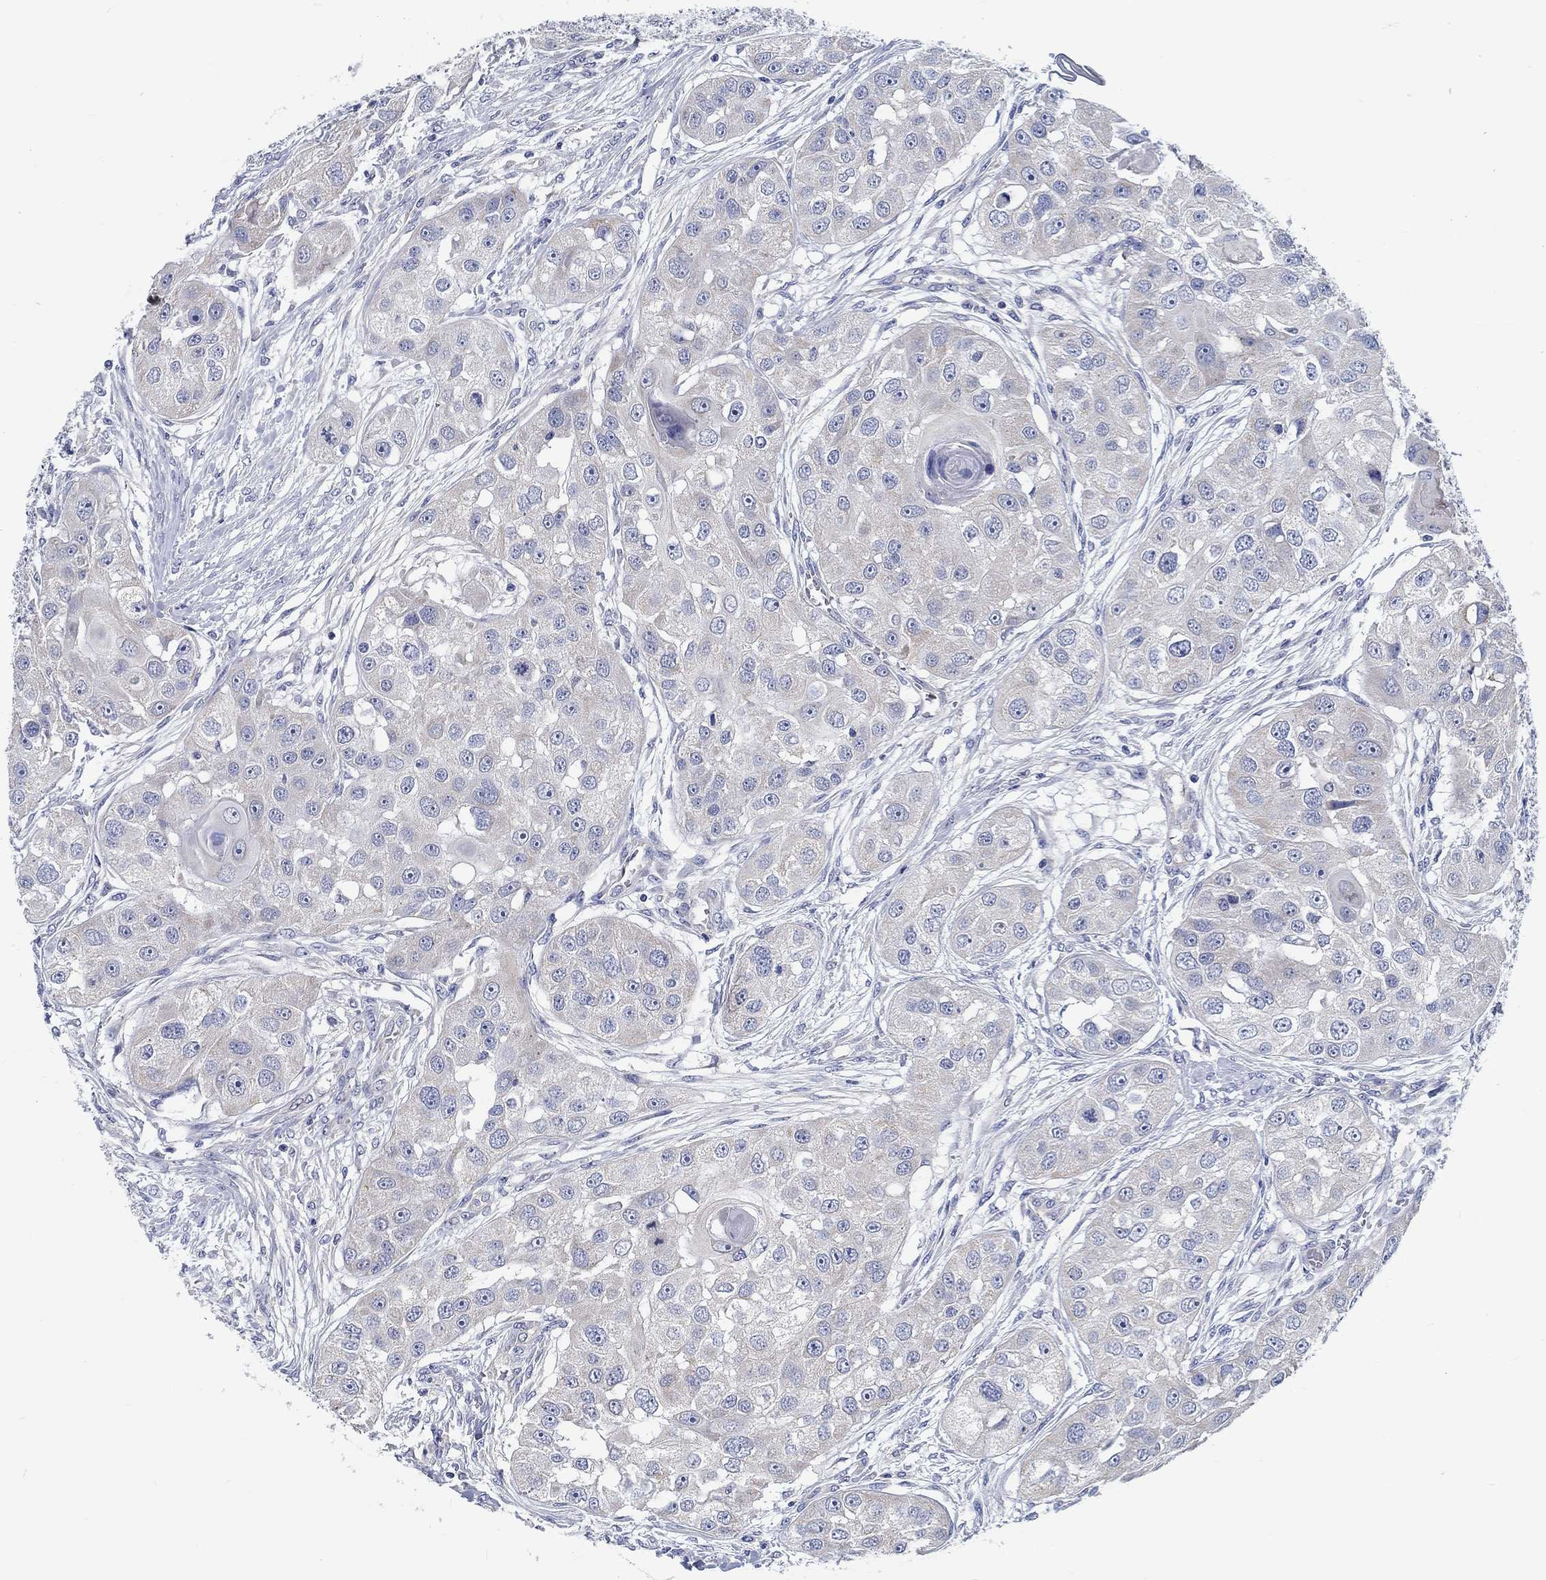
{"staining": {"intensity": "negative", "quantity": "none", "location": "none"}, "tissue": "head and neck cancer", "cell_type": "Tumor cells", "image_type": "cancer", "snomed": [{"axis": "morphology", "description": "Normal tissue, NOS"}, {"axis": "morphology", "description": "Squamous cell carcinoma, NOS"}, {"axis": "topography", "description": "Skeletal muscle"}, {"axis": "topography", "description": "Head-Neck"}], "caption": "High power microscopy histopathology image of an immunohistochemistry image of head and neck cancer (squamous cell carcinoma), revealing no significant staining in tumor cells. Brightfield microscopy of immunohistochemistry (IHC) stained with DAB (brown) and hematoxylin (blue), captured at high magnification.", "gene": "MYBPC1", "patient": {"sex": "male", "age": 51}}